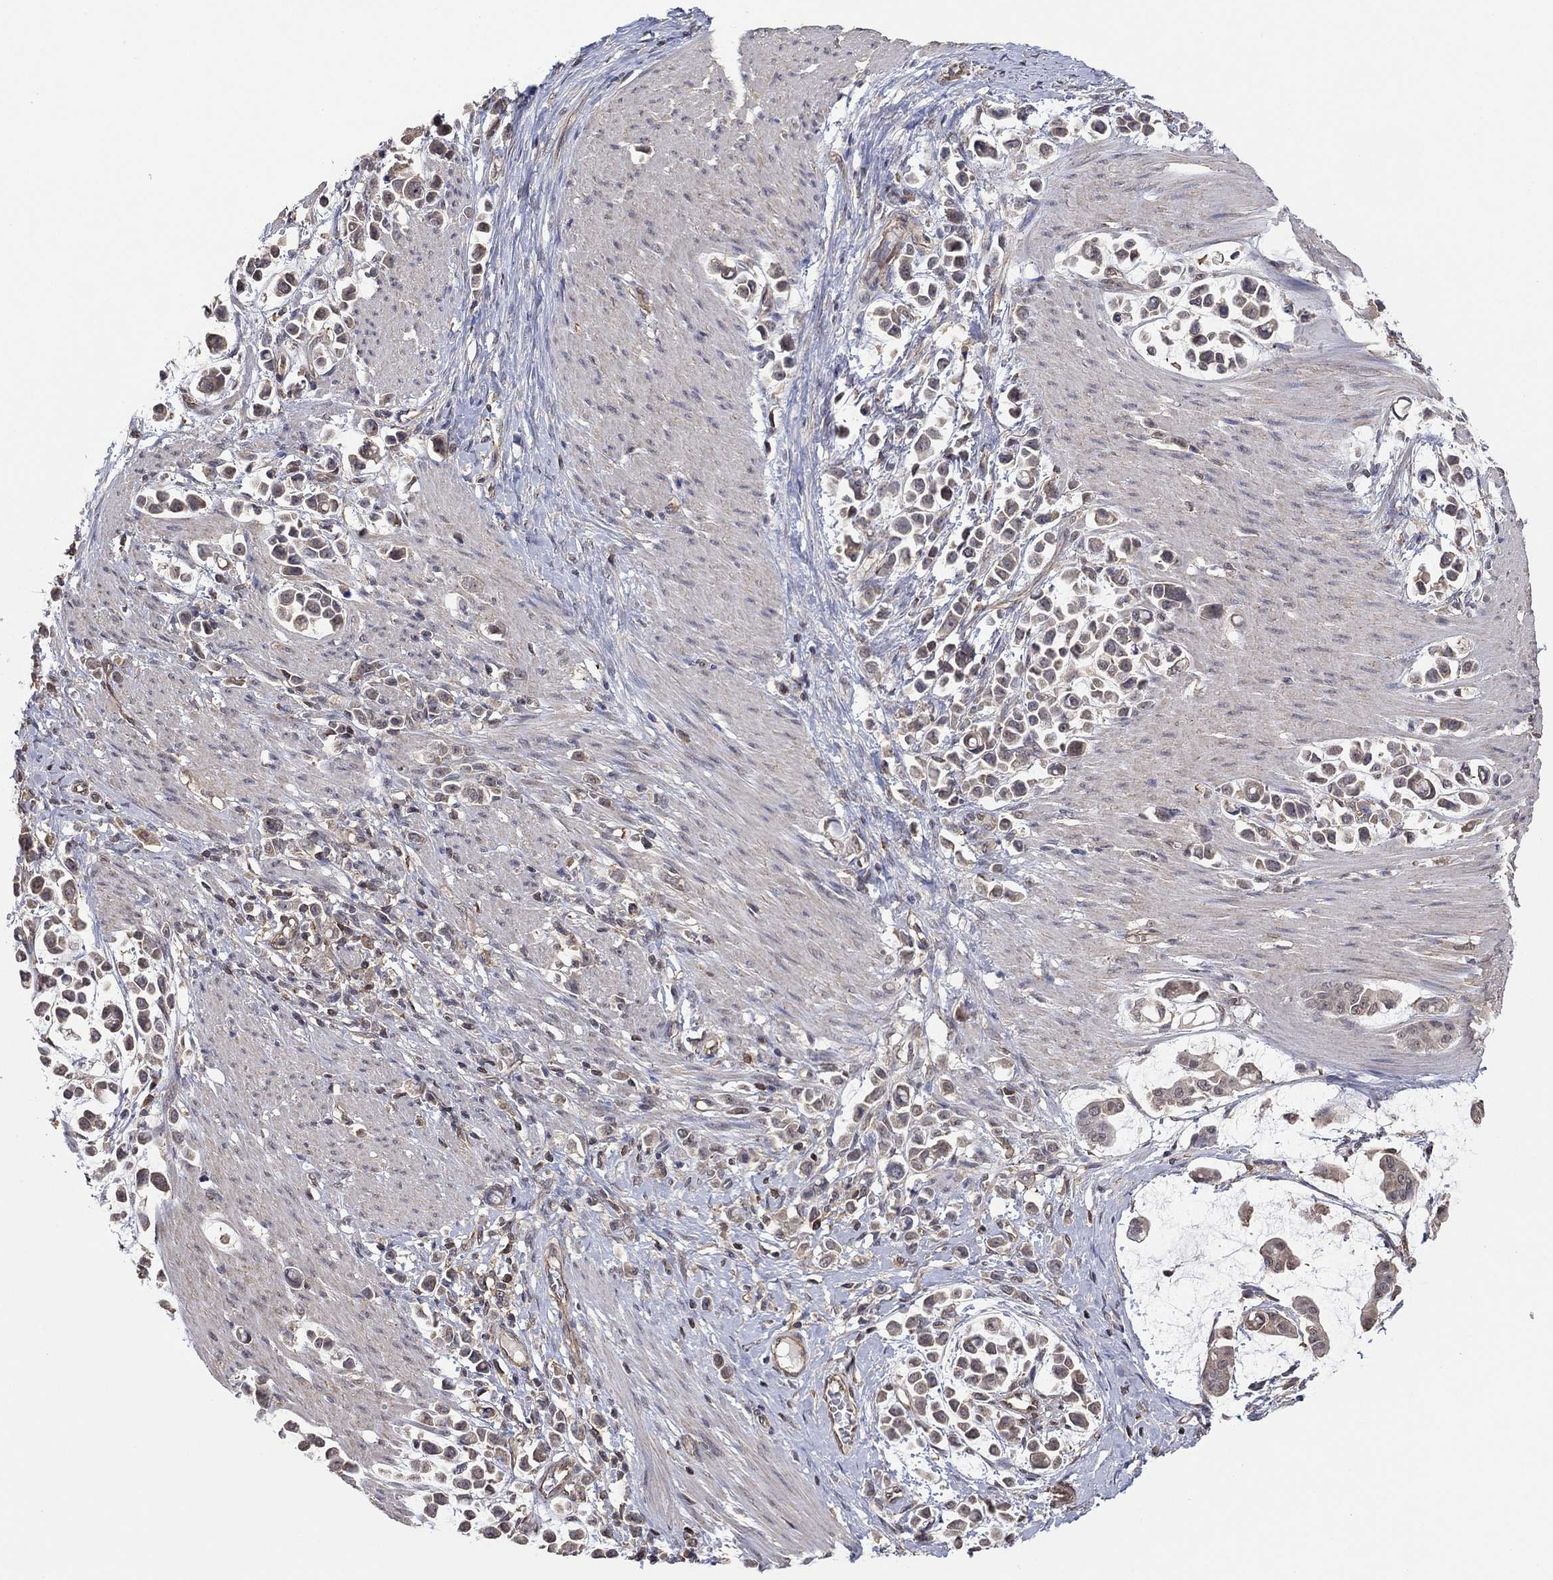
{"staining": {"intensity": "weak", "quantity": "25%-75%", "location": "cytoplasmic/membranous"}, "tissue": "stomach cancer", "cell_type": "Tumor cells", "image_type": "cancer", "snomed": [{"axis": "morphology", "description": "Adenocarcinoma, NOS"}, {"axis": "topography", "description": "Stomach"}], "caption": "Tumor cells display weak cytoplasmic/membranous expression in about 25%-75% of cells in stomach cancer (adenocarcinoma).", "gene": "RNF114", "patient": {"sex": "male", "age": 82}}